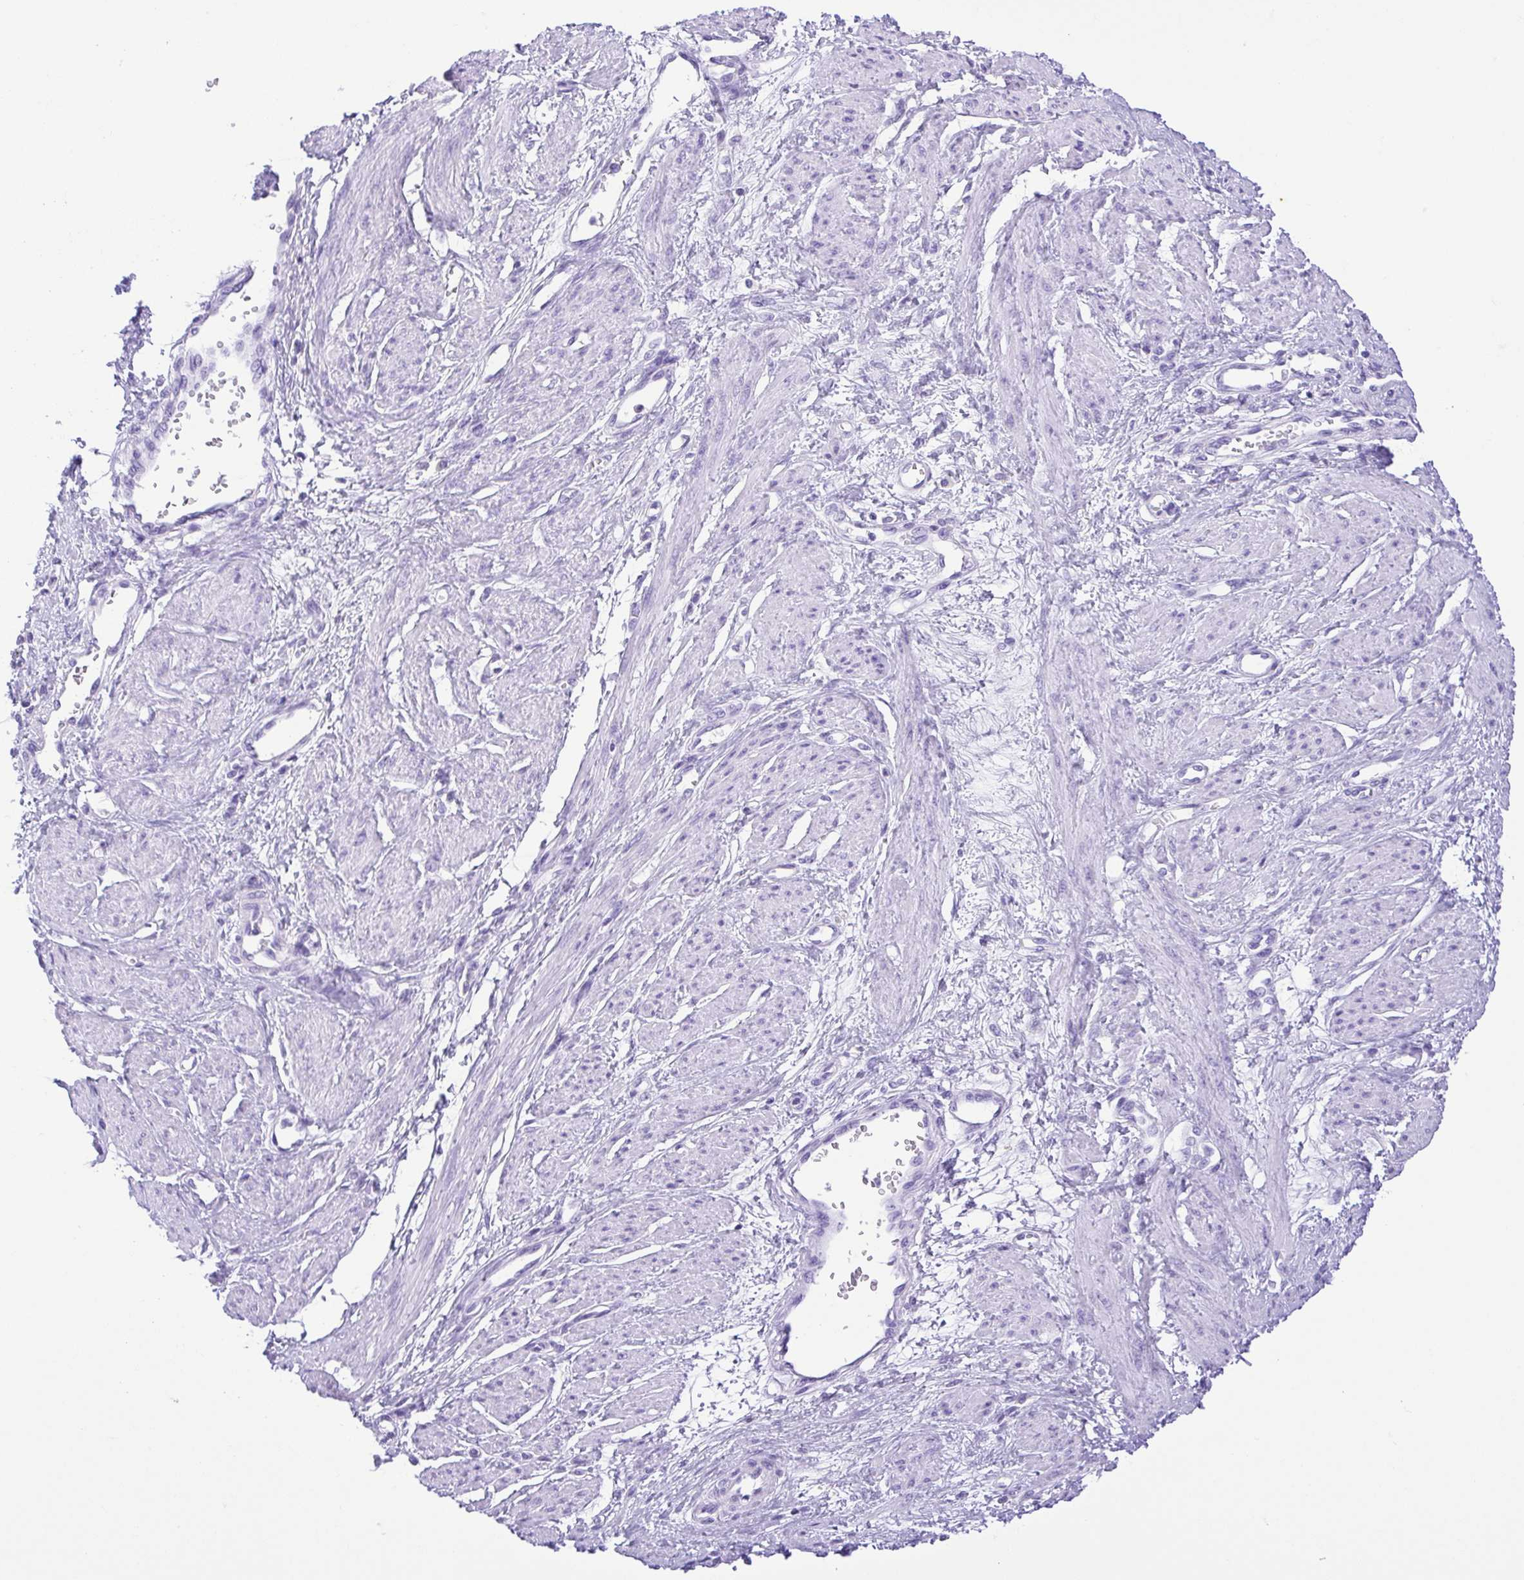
{"staining": {"intensity": "negative", "quantity": "none", "location": "none"}, "tissue": "smooth muscle", "cell_type": "Smooth muscle cells", "image_type": "normal", "snomed": [{"axis": "morphology", "description": "Normal tissue, NOS"}, {"axis": "topography", "description": "Smooth muscle"}, {"axis": "topography", "description": "Uterus"}], "caption": "Histopathology image shows no significant protein expression in smooth muscle cells of unremarkable smooth muscle. The staining was performed using DAB to visualize the protein expression in brown, while the nuclei were stained in blue with hematoxylin (Magnification: 20x).", "gene": "CDSN", "patient": {"sex": "female", "age": 39}}